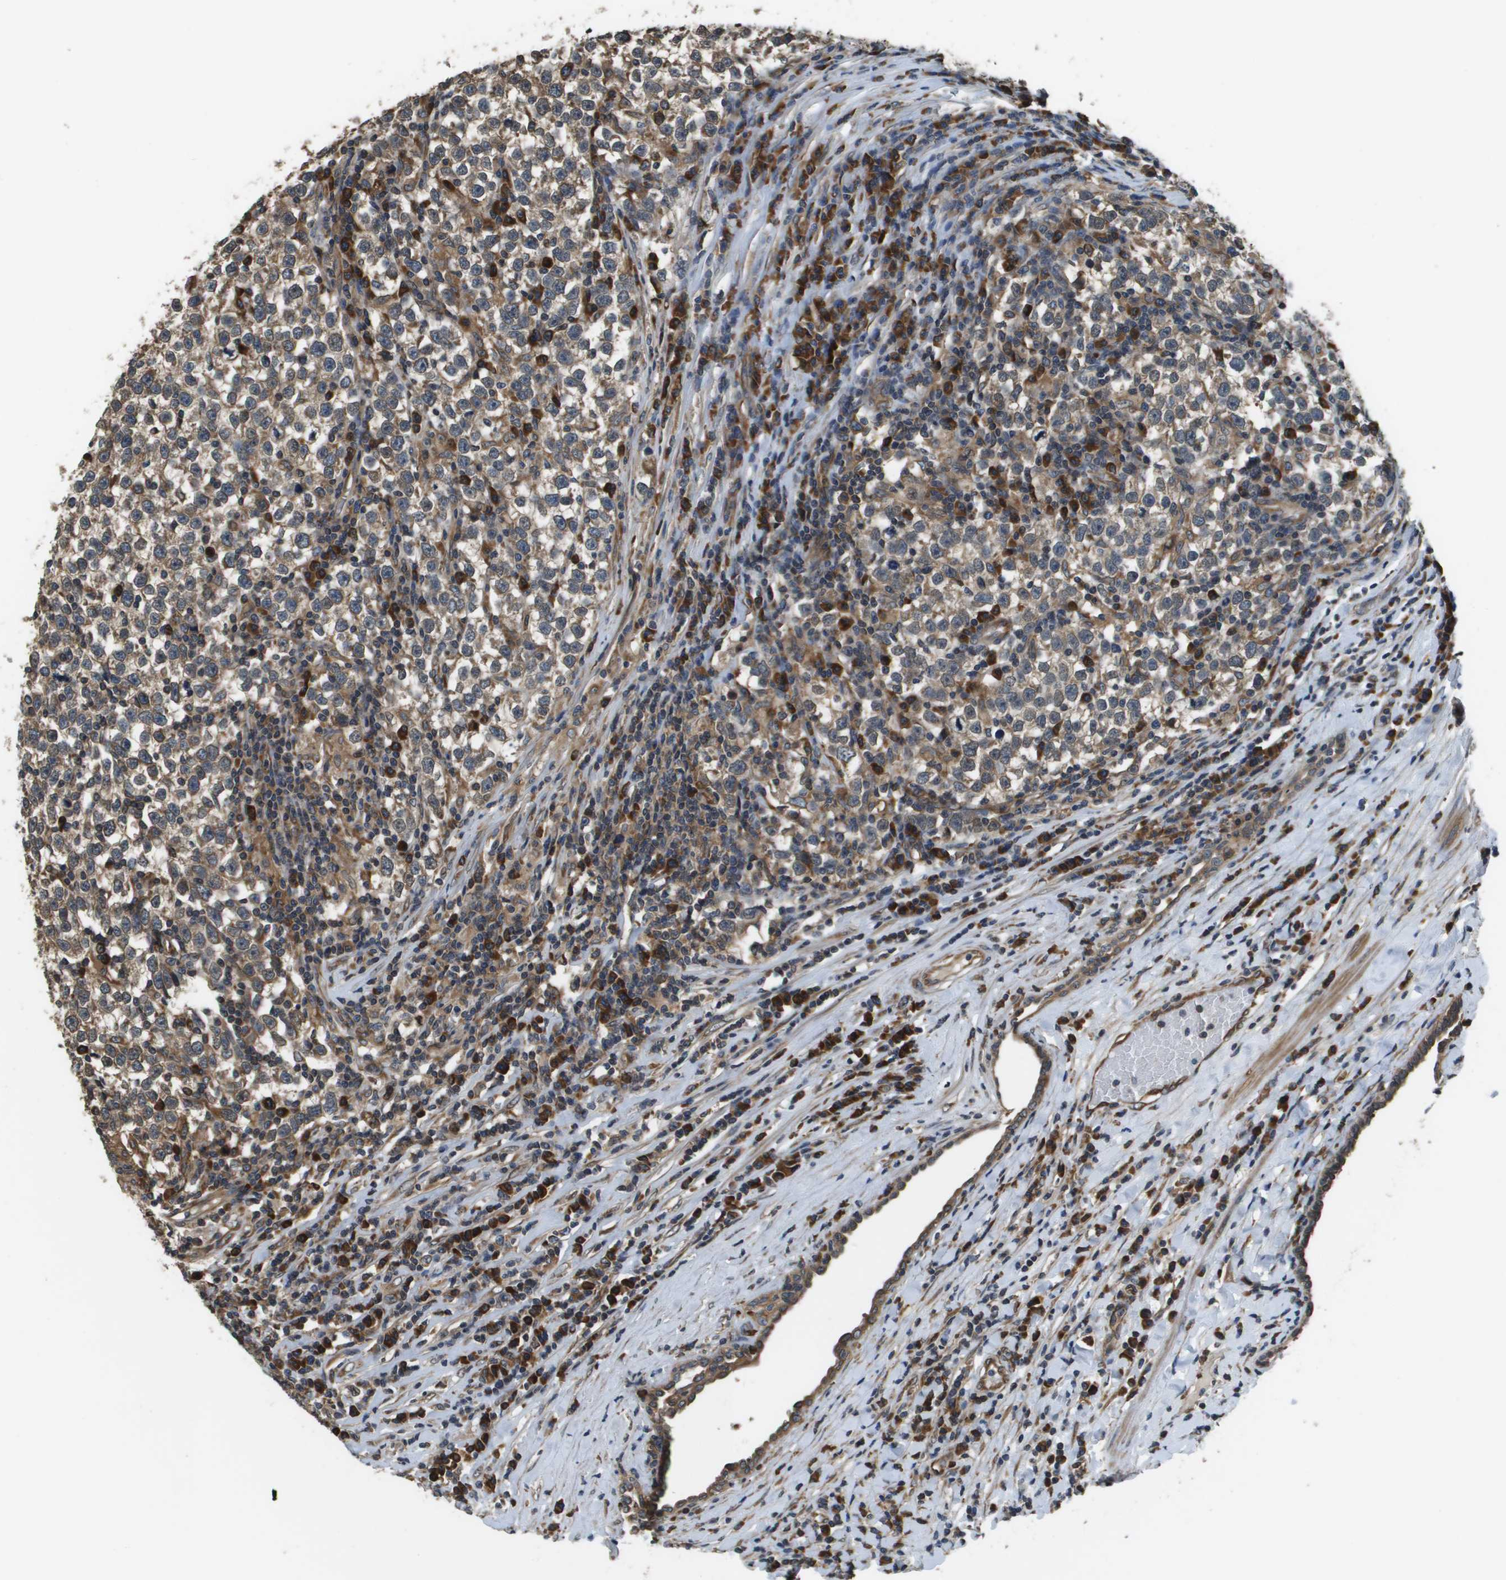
{"staining": {"intensity": "moderate", "quantity": ">75%", "location": "cytoplasmic/membranous"}, "tissue": "testis cancer", "cell_type": "Tumor cells", "image_type": "cancer", "snomed": [{"axis": "morphology", "description": "Normal tissue, NOS"}, {"axis": "morphology", "description": "Seminoma, NOS"}, {"axis": "topography", "description": "Testis"}], "caption": "IHC of human seminoma (testis) demonstrates medium levels of moderate cytoplasmic/membranous expression in approximately >75% of tumor cells.", "gene": "SEC62", "patient": {"sex": "male", "age": 43}}